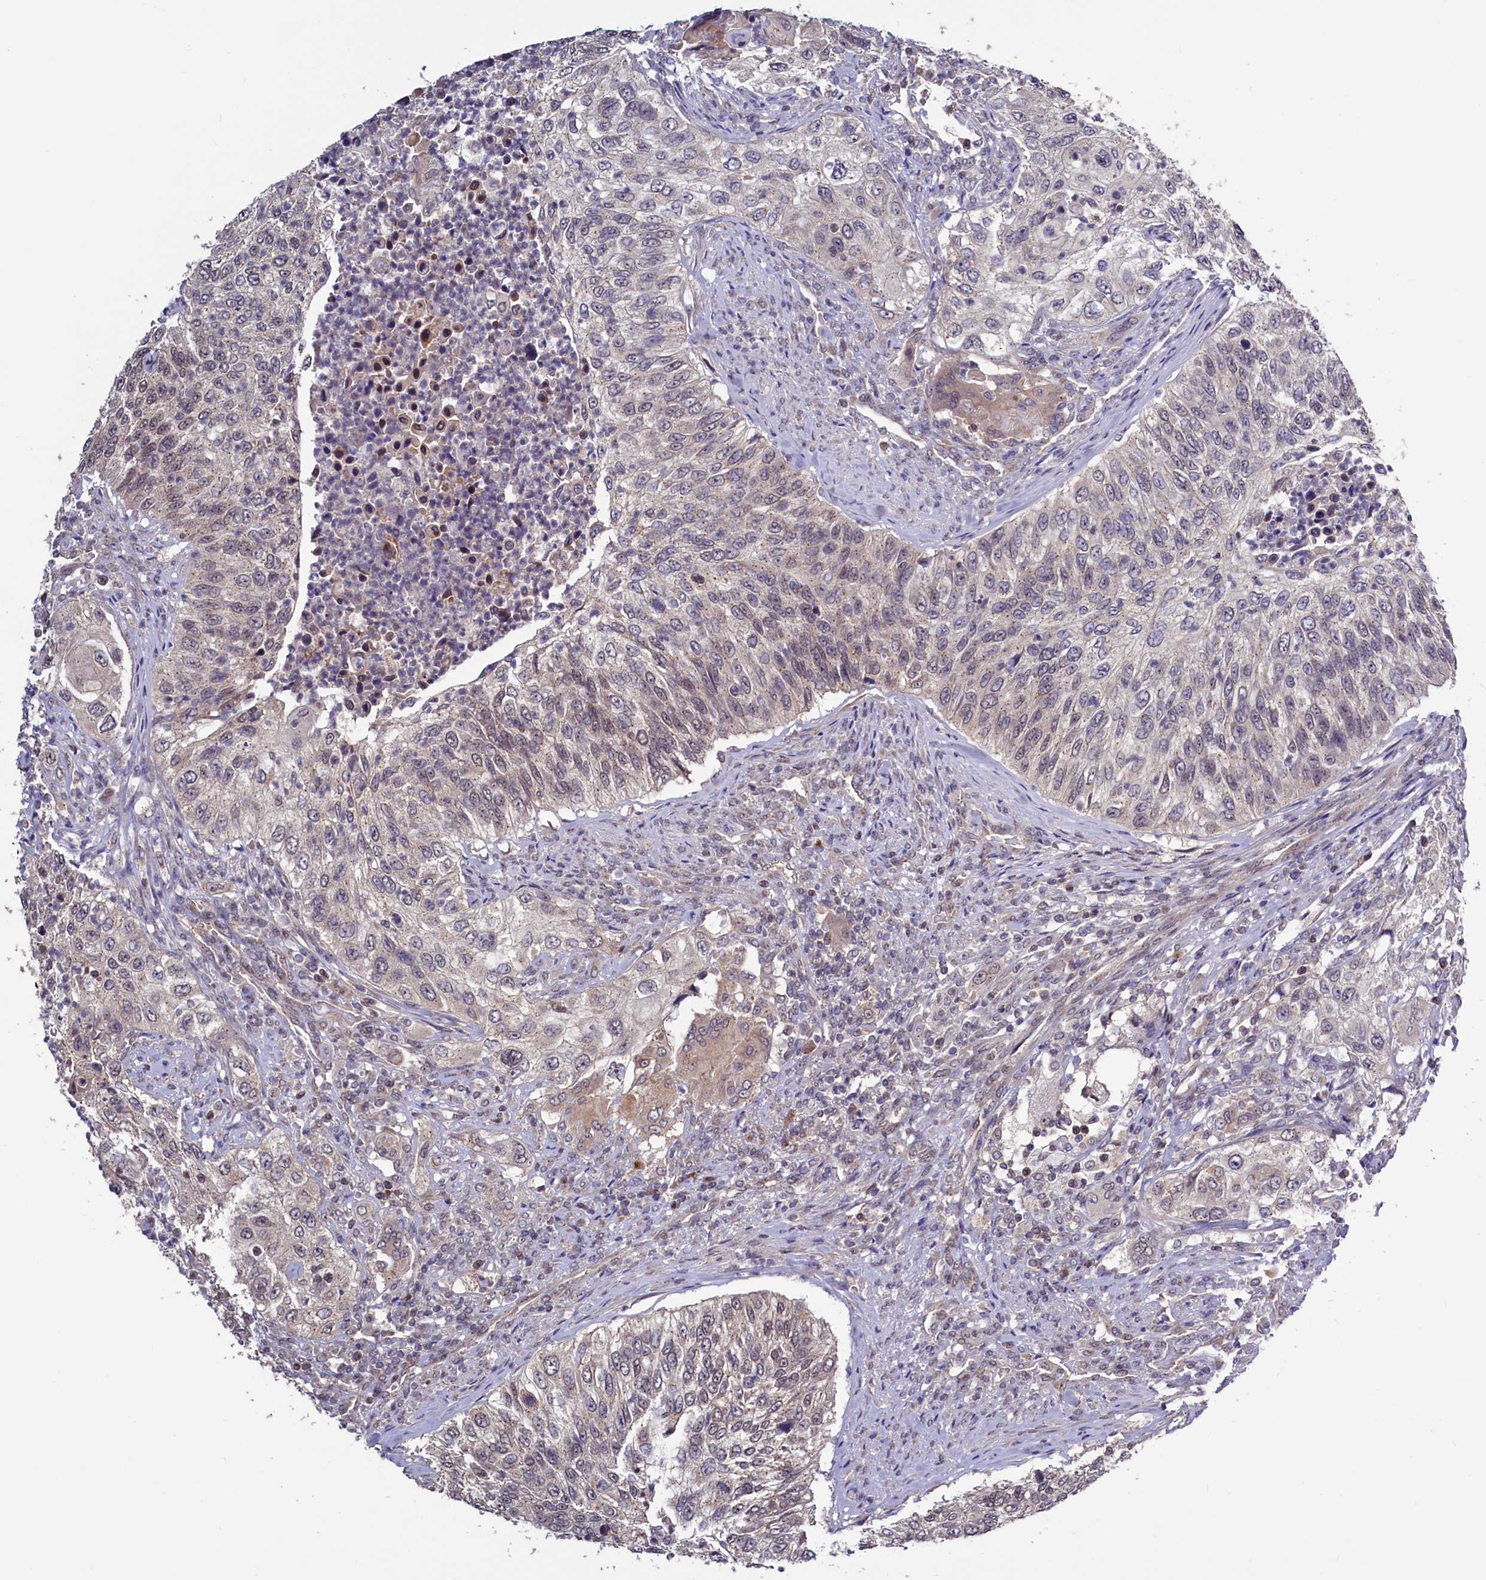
{"staining": {"intensity": "negative", "quantity": "none", "location": "none"}, "tissue": "urothelial cancer", "cell_type": "Tumor cells", "image_type": "cancer", "snomed": [{"axis": "morphology", "description": "Urothelial carcinoma, High grade"}, {"axis": "topography", "description": "Urinary bladder"}], "caption": "An immunohistochemistry micrograph of urothelial cancer is shown. There is no staining in tumor cells of urothelial cancer. The staining is performed using DAB (3,3'-diaminobenzidine) brown chromogen with nuclei counter-stained in using hematoxylin.", "gene": "SEC24C", "patient": {"sex": "female", "age": 60}}